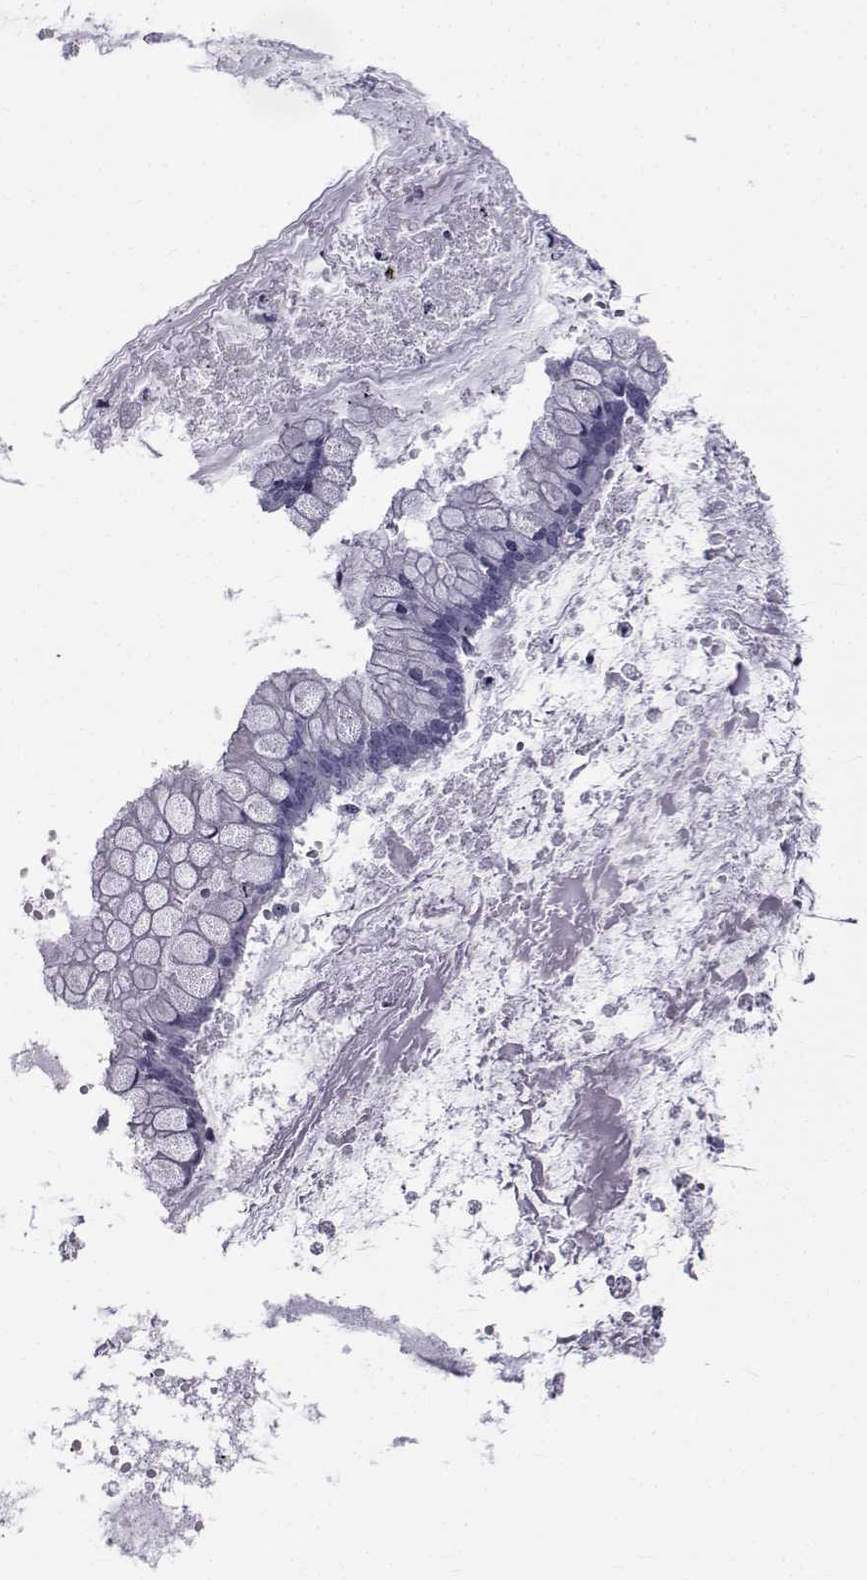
{"staining": {"intensity": "negative", "quantity": "none", "location": "none"}, "tissue": "ovarian cancer", "cell_type": "Tumor cells", "image_type": "cancer", "snomed": [{"axis": "morphology", "description": "Cystadenocarcinoma, mucinous, NOS"}, {"axis": "topography", "description": "Ovary"}], "caption": "The immunohistochemistry photomicrograph has no significant staining in tumor cells of ovarian mucinous cystadenocarcinoma tissue.", "gene": "FDXR", "patient": {"sex": "female", "age": 67}}